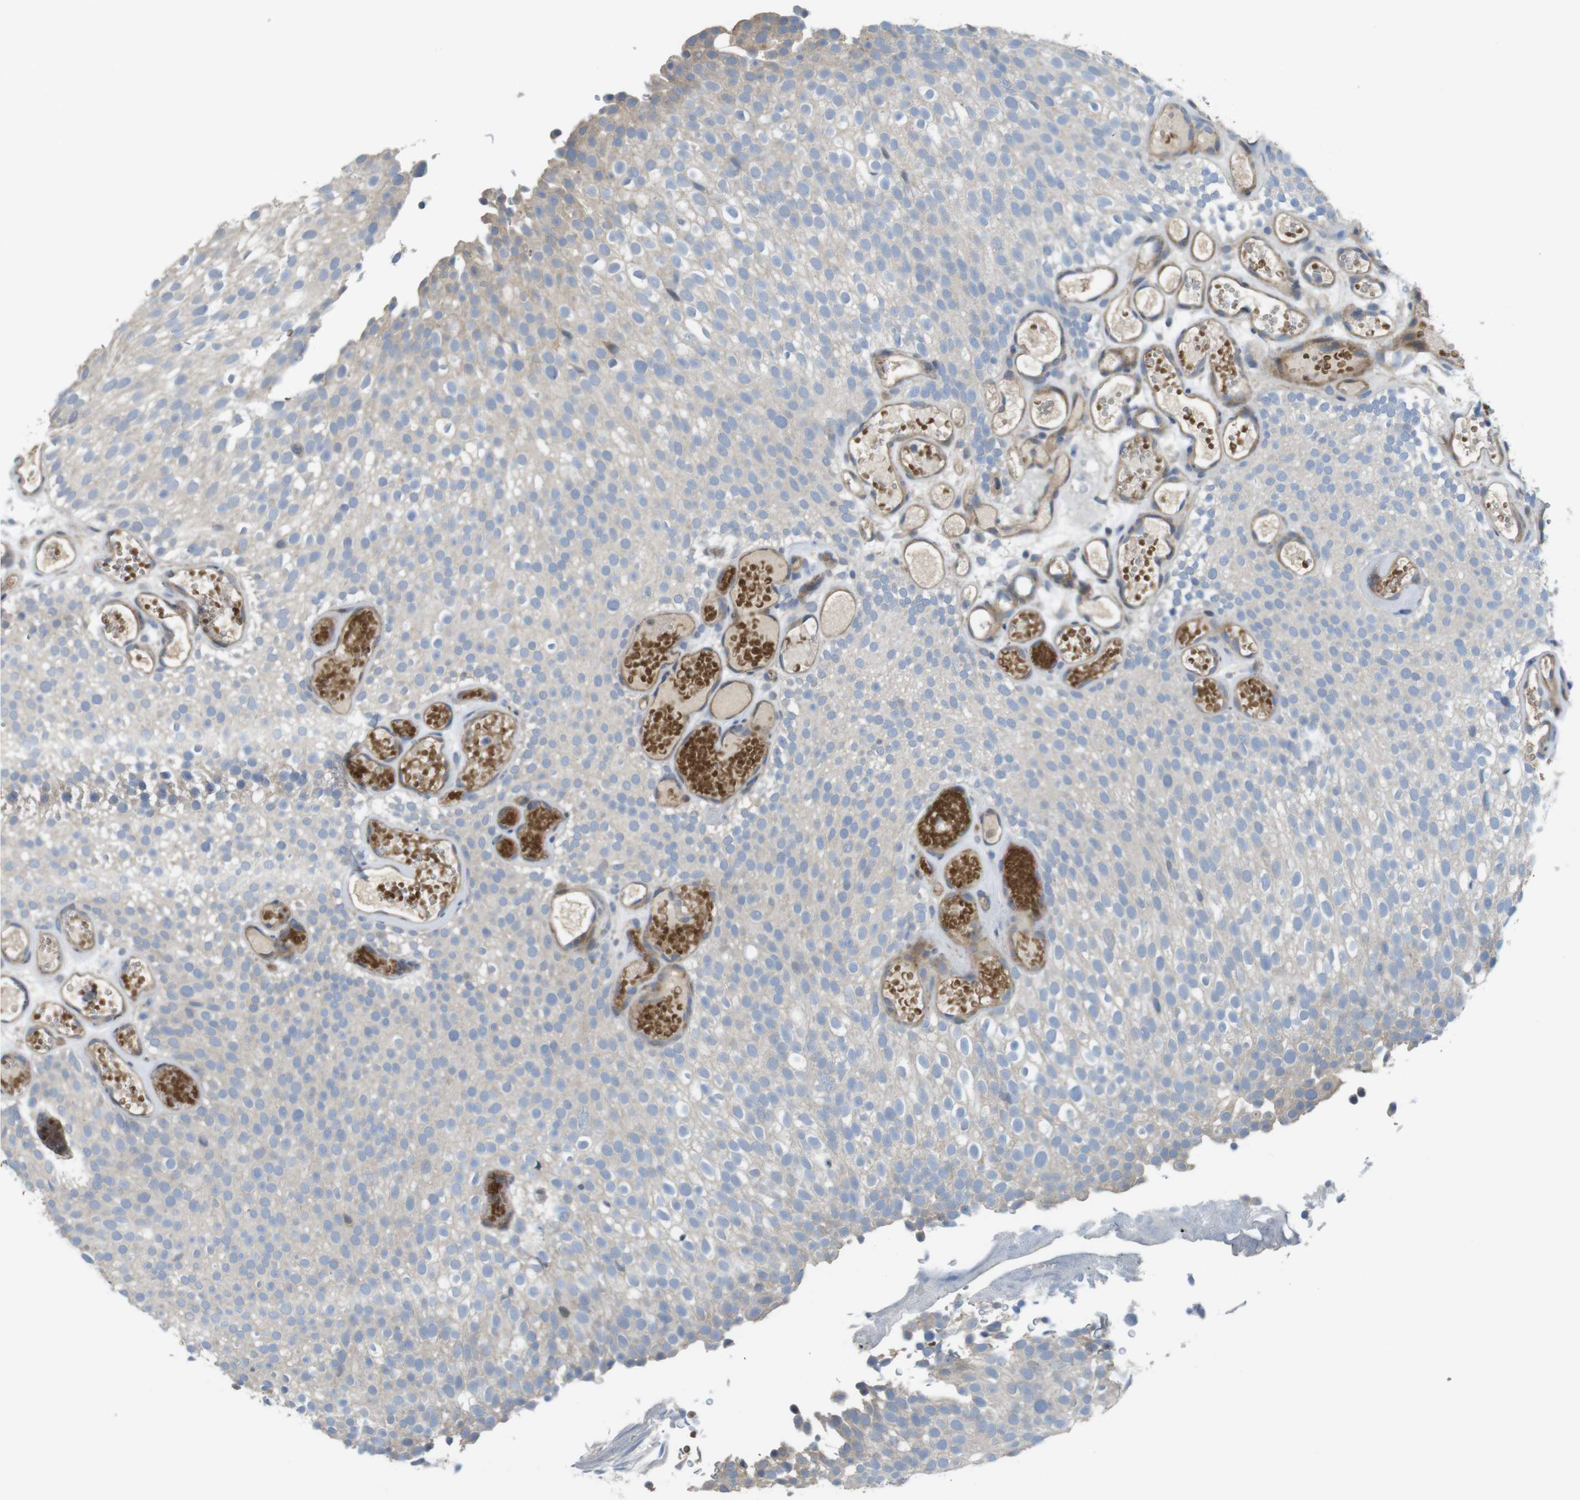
{"staining": {"intensity": "weak", "quantity": "<25%", "location": "cytoplasmic/membranous"}, "tissue": "urothelial cancer", "cell_type": "Tumor cells", "image_type": "cancer", "snomed": [{"axis": "morphology", "description": "Urothelial carcinoma, Low grade"}, {"axis": "topography", "description": "Urinary bladder"}], "caption": "The micrograph shows no significant positivity in tumor cells of urothelial carcinoma (low-grade).", "gene": "ABHD15", "patient": {"sex": "male", "age": 78}}